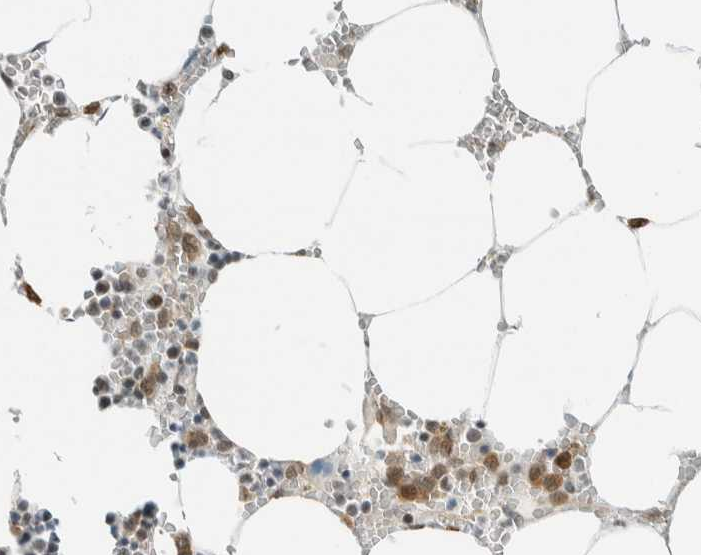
{"staining": {"intensity": "moderate", "quantity": "<25%", "location": "cytoplasmic/membranous,nuclear"}, "tissue": "bone marrow", "cell_type": "Hematopoietic cells", "image_type": "normal", "snomed": [{"axis": "morphology", "description": "Normal tissue, NOS"}, {"axis": "topography", "description": "Bone marrow"}], "caption": "DAB immunohistochemical staining of benign human bone marrow shows moderate cytoplasmic/membranous,nuclear protein staining in about <25% of hematopoietic cells. The protein of interest is shown in brown color, while the nuclei are stained blue.", "gene": "NIBAN2", "patient": {"sex": "male", "age": 70}}